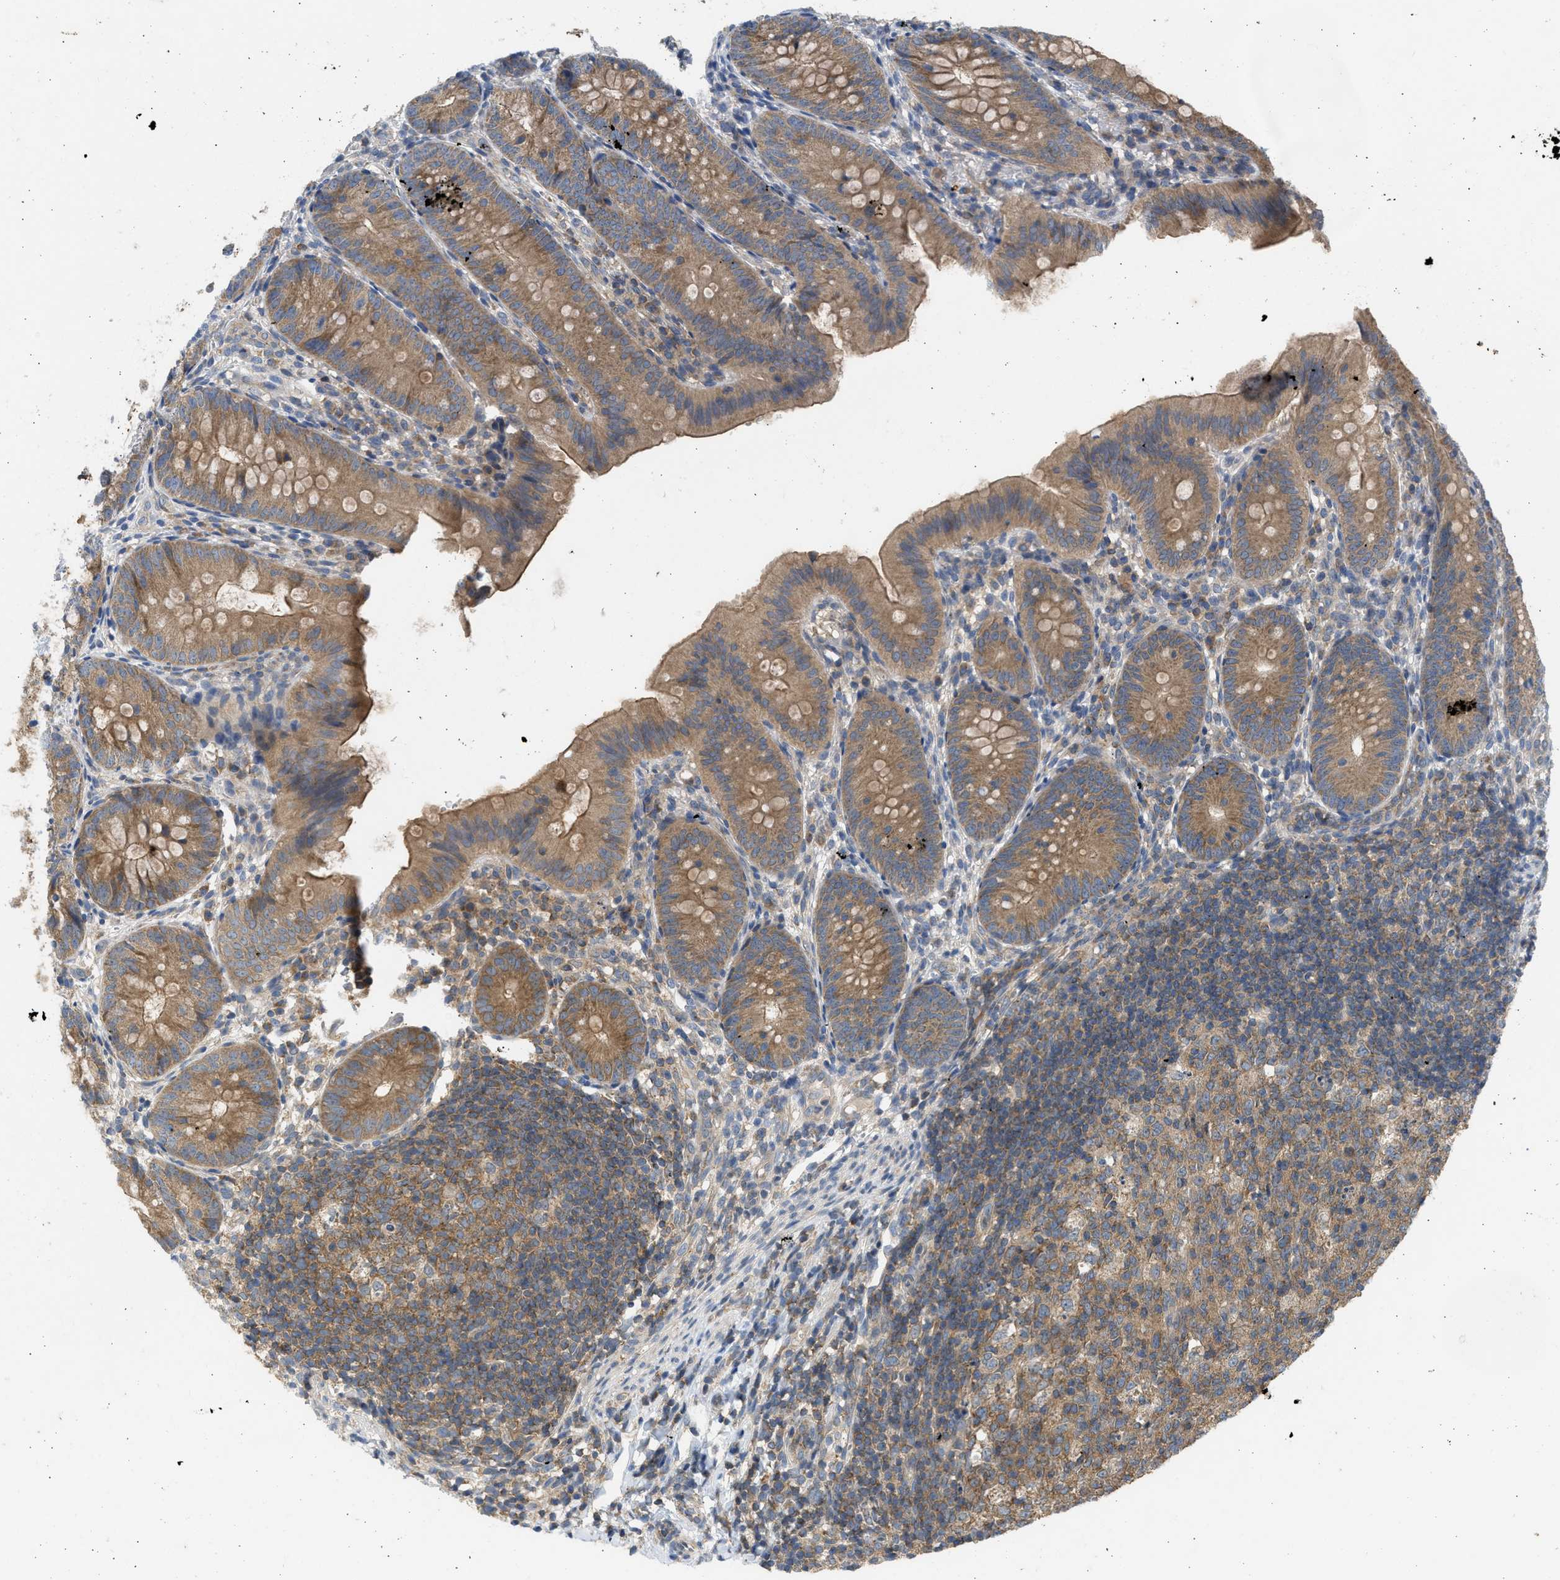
{"staining": {"intensity": "moderate", "quantity": ">75%", "location": "cytoplasmic/membranous"}, "tissue": "appendix", "cell_type": "Glandular cells", "image_type": "normal", "snomed": [{"axis": "morphology", "description": "Normal tissue, NOS"}, {"axis": "topography", "description": "Appendix"}], "caption": "Brown immunohistochemical staining in normal appendix reveals moderate cytoplasmic/membranous positivity in approximately >75% of glandular cells.", "gene": "CYP1A1", "patient": {"sex": "male", "age": 1}}